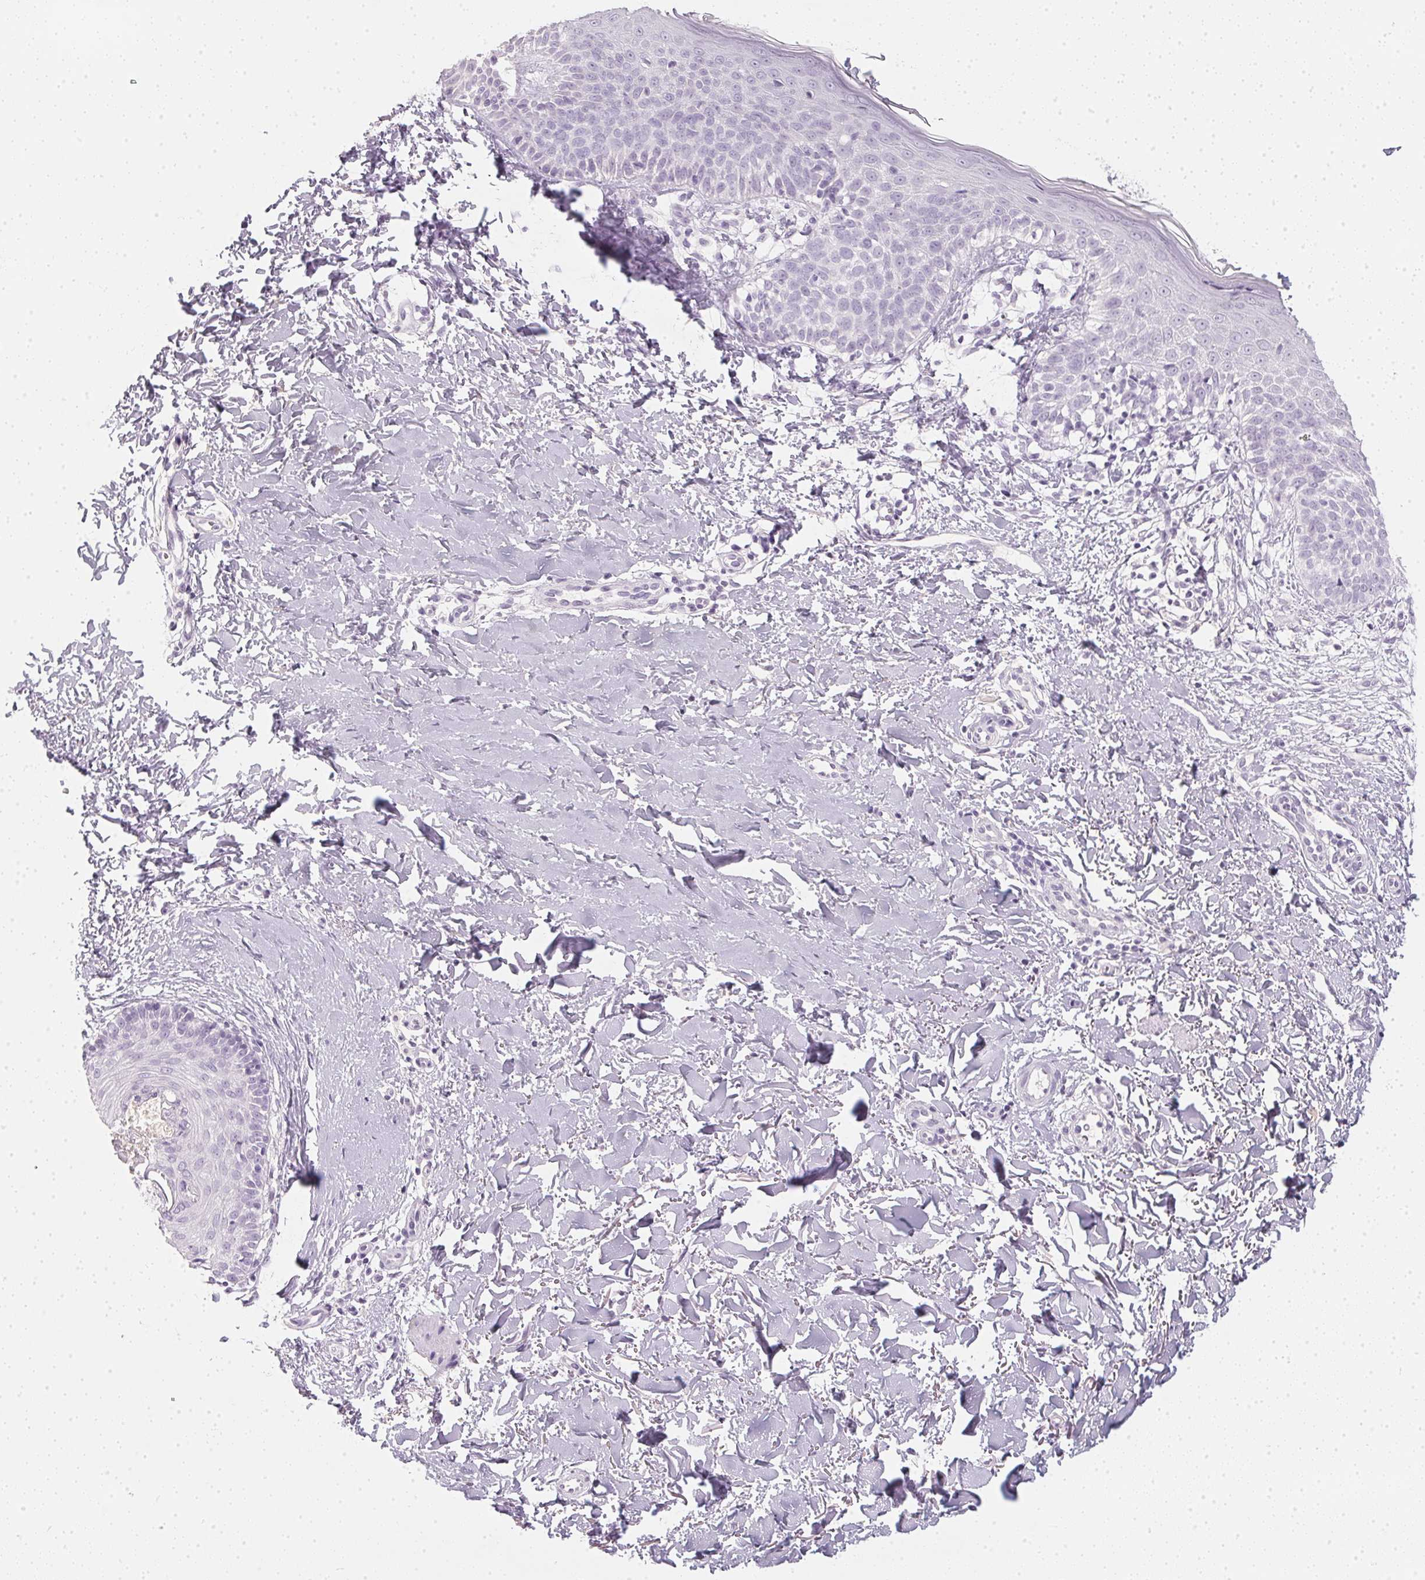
{"staining": {"intensity": "negative", "quantity": "none", "location": "none"}, "tissue": "skin cancer", "cell_type": "Tumor cells", "image_type": "cancer", "snomed": [{"axis": "morphology", "description": "Basal cell carcinoma"}, {"axis": "topography", "description": "Skin"}], "caption": "The image reveals no staining of tumor cells in skin basal cell carcinoma.", "gene": "TMEM72", "patient": {"sex": "male", "age": 57}}